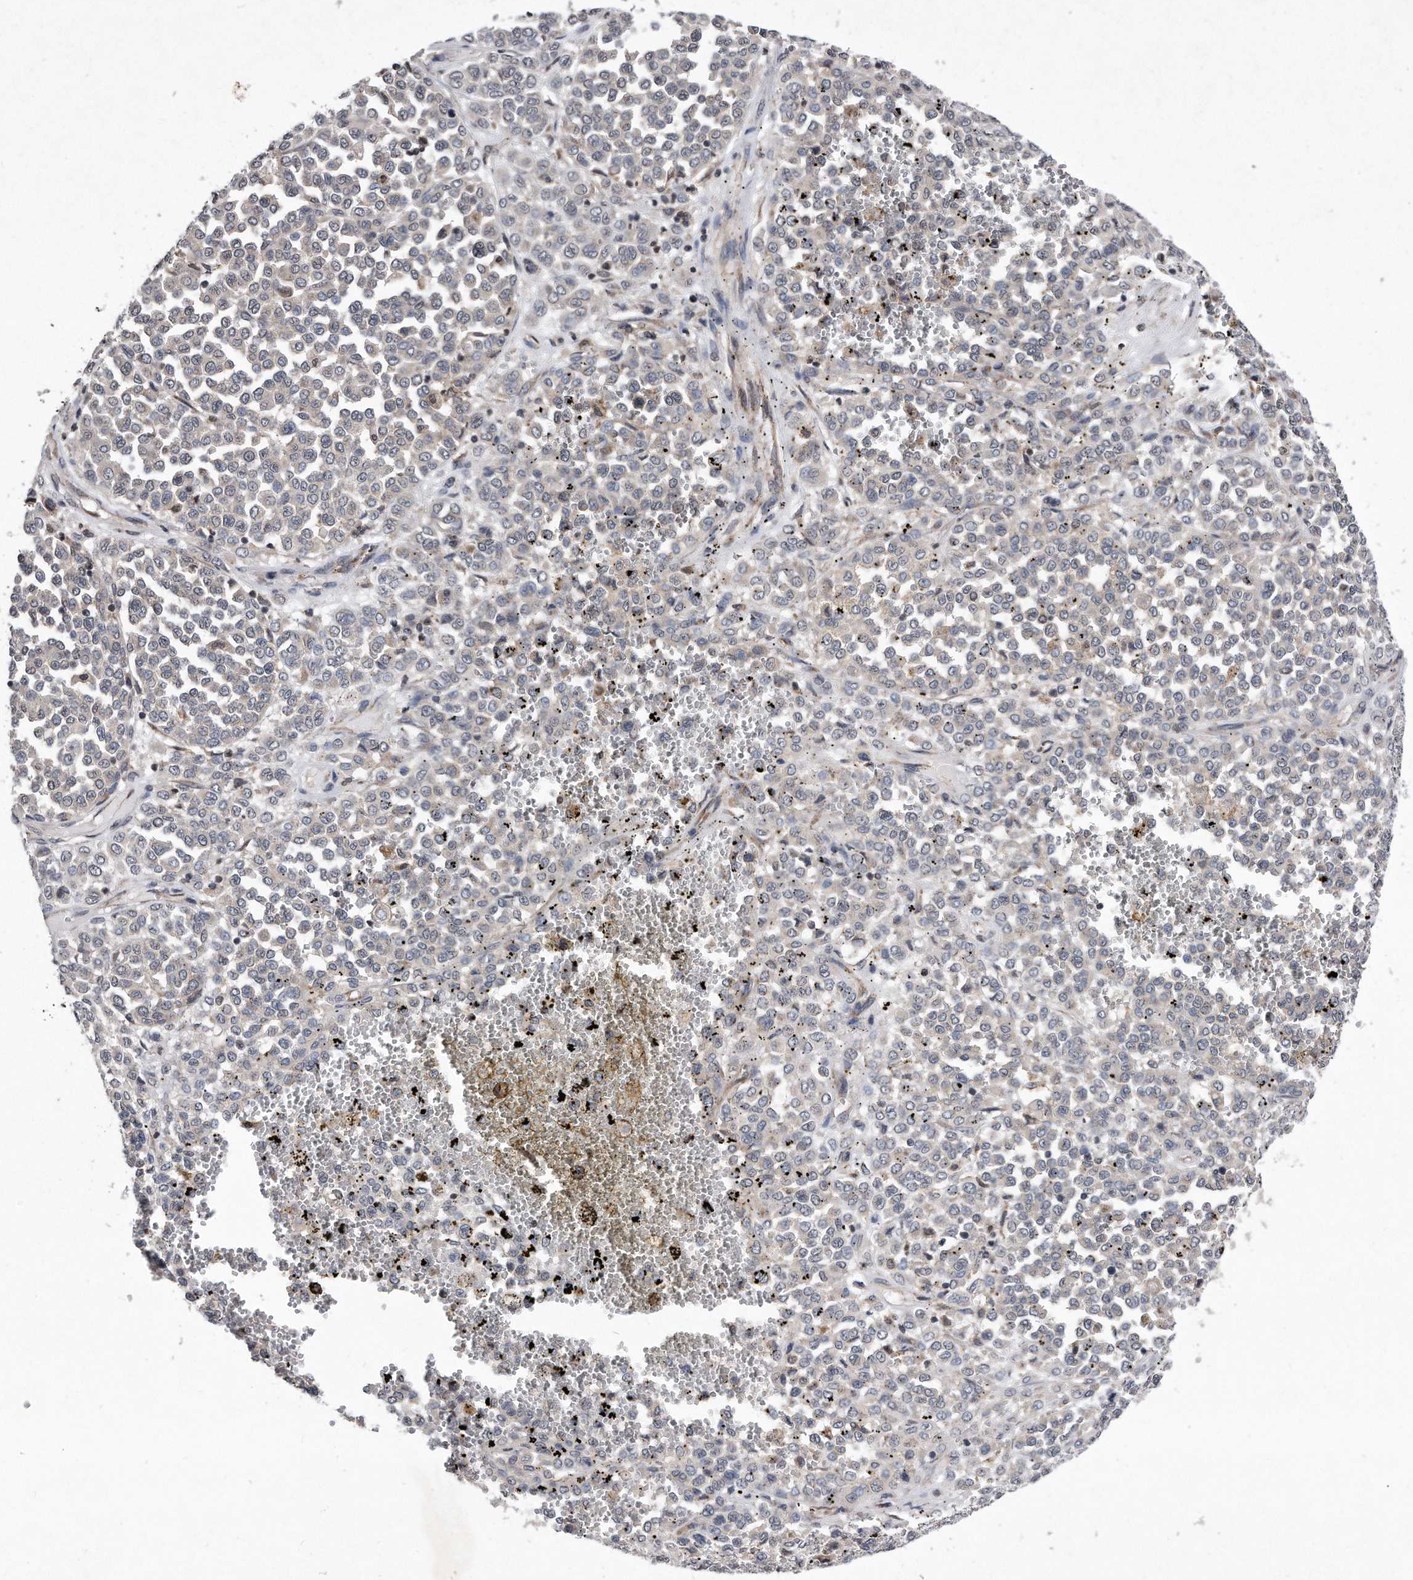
{"staining": {"intensity": "negative", "quantity": "none", "location": "none"}, "tissue": "melanoma", "cell_type": "Tumor cells", "image_type": "cancer", "snomed": [{"axis": "morphology", "description": "Malignant melanoma, Metastatic site"}, {"axis": "topography", "description": "Pancreas"}], "caption": "DAB immunohistochemical staining of malignant melanoma (metastatic site) demonstrates no significant positivity in tumor cells.", "gene": "DAB1", "patient": {"sex": "female", "age": 30}}